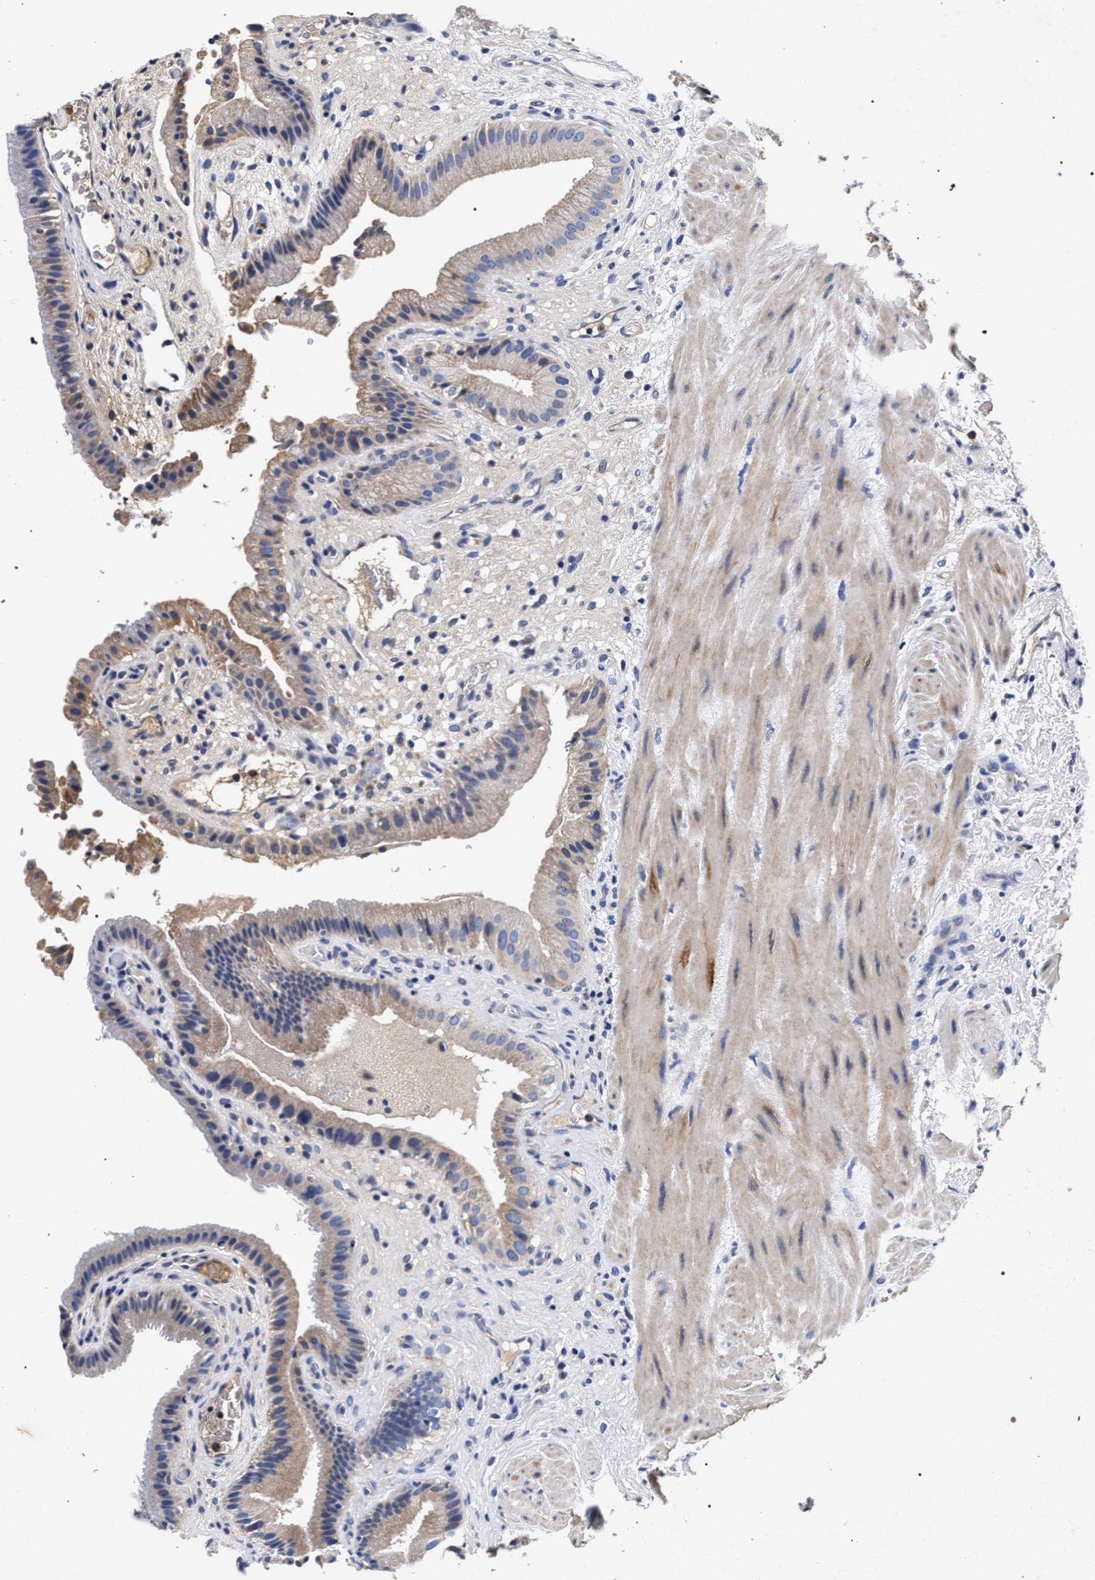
{"staining": {"intensity": "weak", "quantity": ">75%", "location": "cytoplasmic/membranous"}, "tissue": "gallbladder", "cell_type": "Glandular cells", "image_type": "normal", "snomed": [{"axis": "morphology", "description": "Normal tissue, NOS"}, {"axis": "topography", "description": "Gallbladder"}], "caption": "Weak cytoplasmic/membranous protein positivity is seen in about >75% of glandular cells in gallbladder.", "gene": "HSD17B14", "patient": {"sex": "male", "age": 49}}